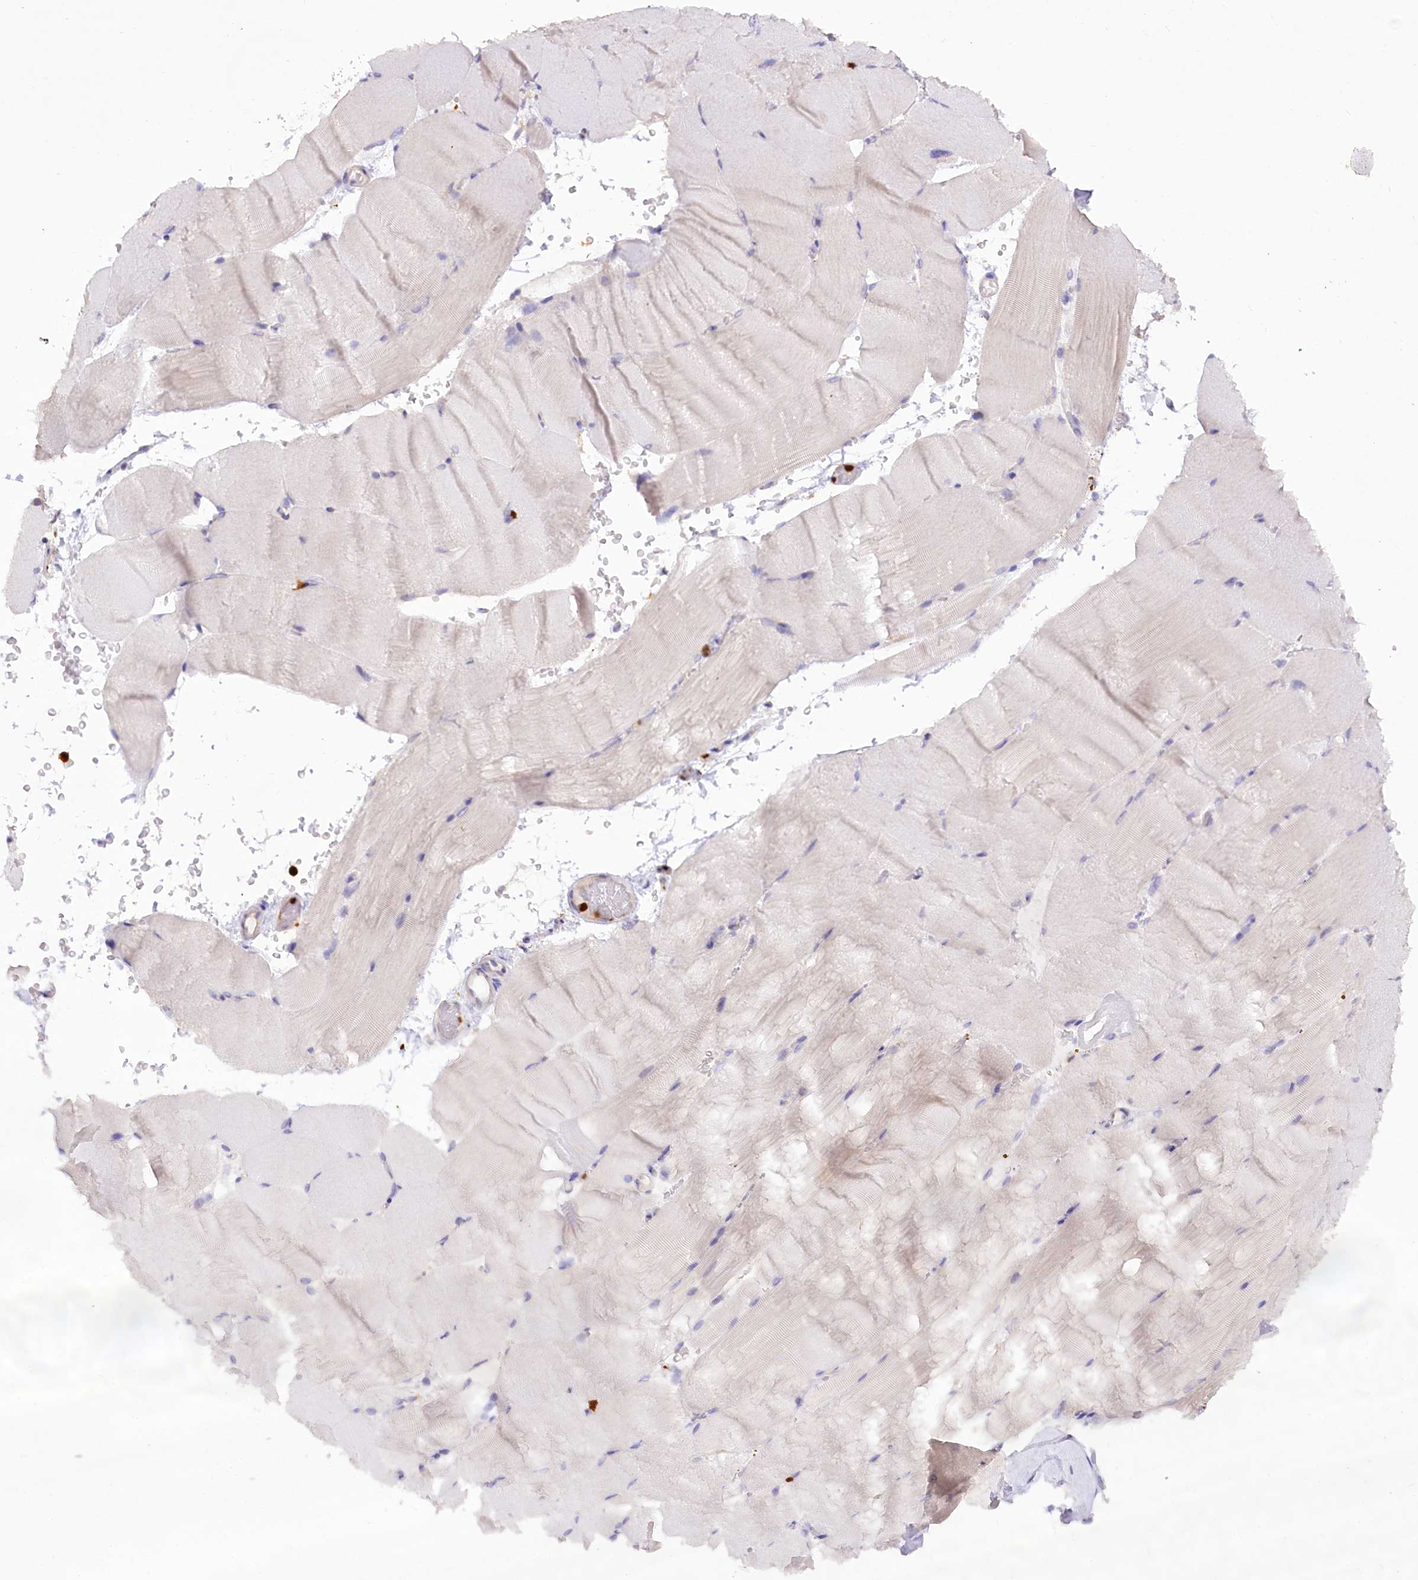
{"staining": {"intensity": "negative", "quantity": "none", "location": "none"}, "tissue": "skeletal muscle", "cell_type": "Myocytes", "image_type": "normal", "snomed": [{"axis": "morphology", "description": "Normal tissue, NOS"}, {"axis": "topography", "description": "Skeletal muscle"}, {"axis": "topography", "description": "Parathyroid gland"}], "caption": "The photomicrograph reveals no significant positivity in myocytes of skeletal muscle.", "gene": "DPYD", "patient": {"sex": "female", "age": 37}}